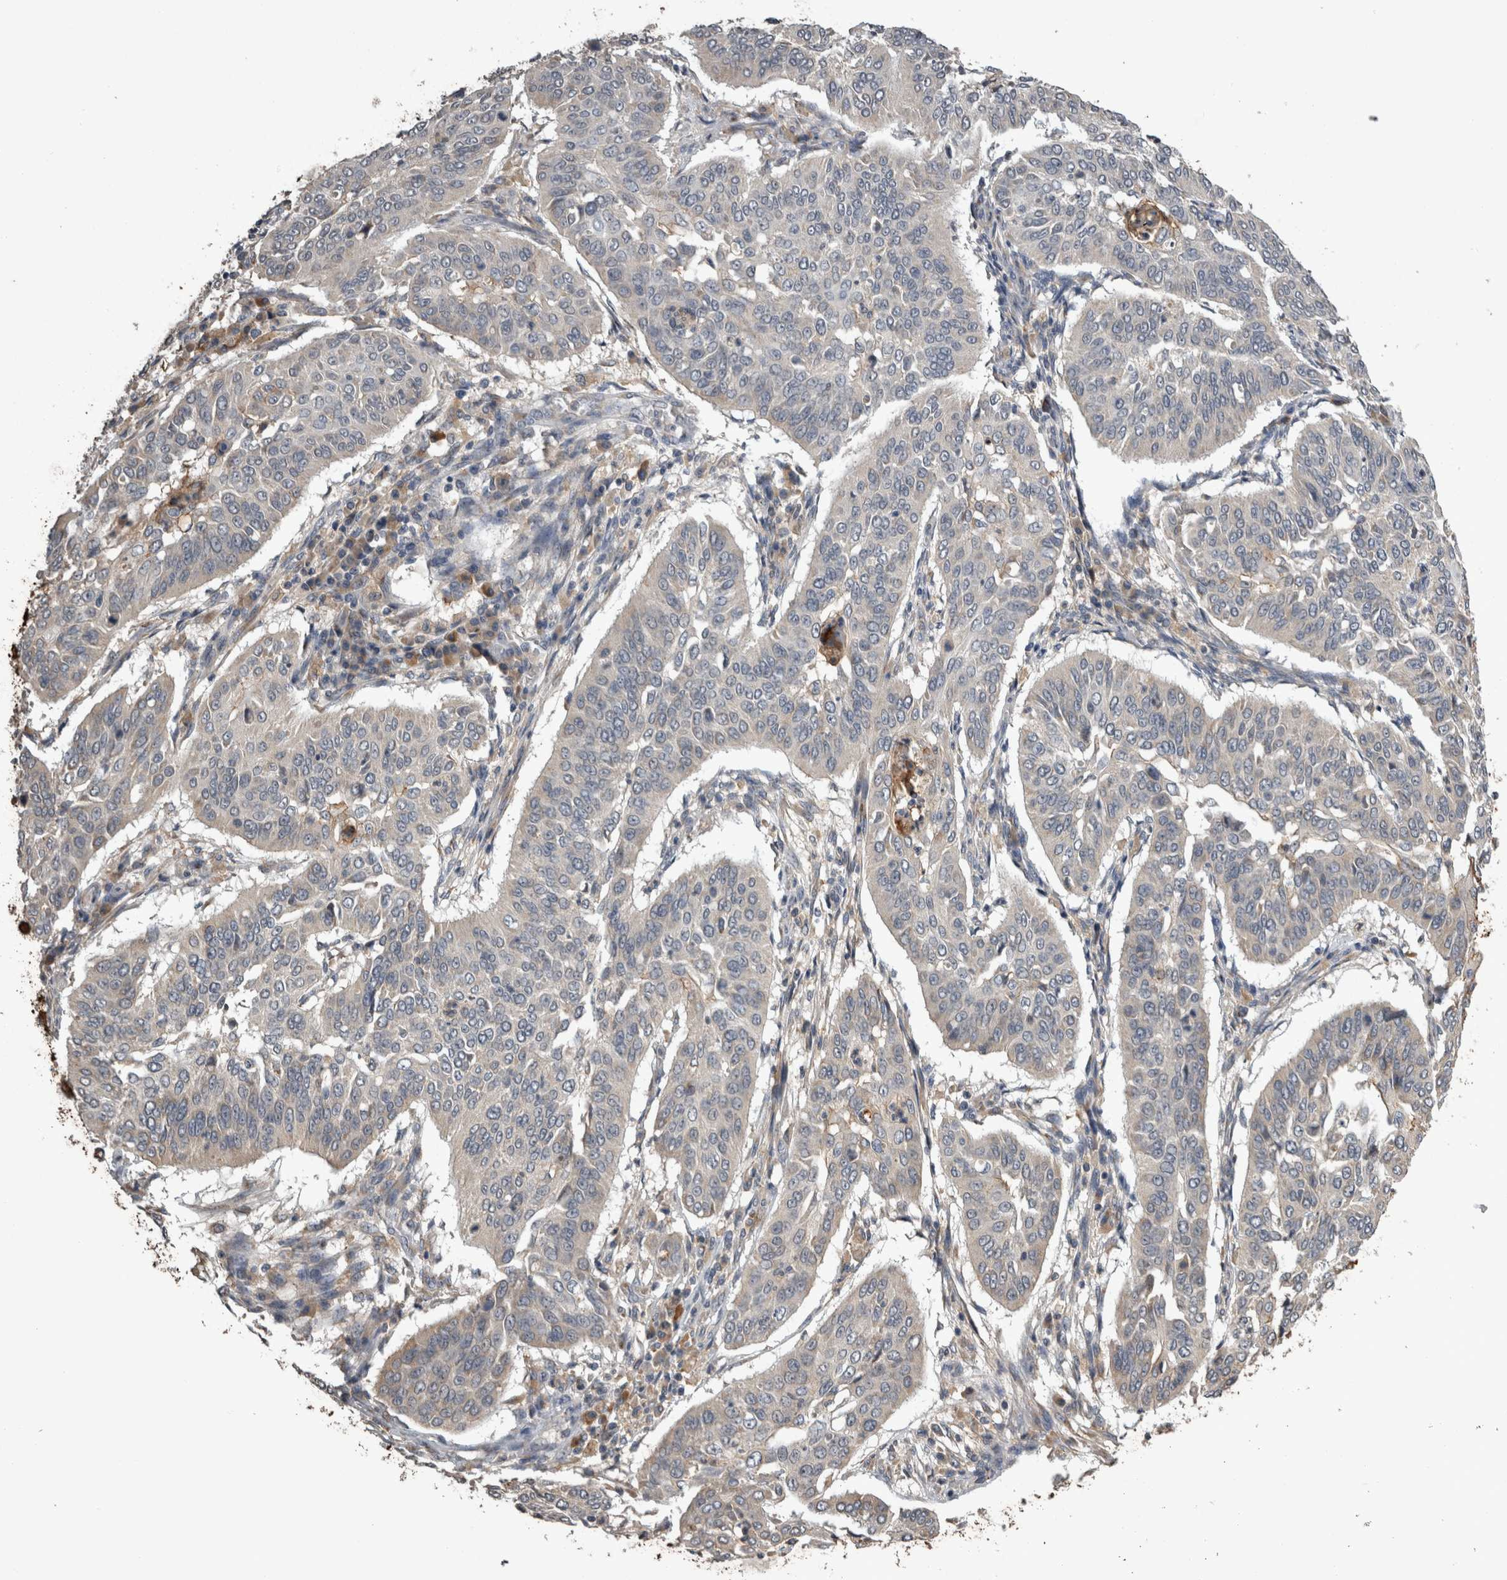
{"staining": {"intensity": "negative", "quantity": "none", "location": "none"}, "tissue": "cervical cancer", "cell_type": "Tumor cells", "image_type": "cancer", "snomed": [{"axis": "morphology", "description": "Normal tissue, NOS"}, {"axis": "morphology", "description": "Squamous cell carcinoma, NOS"}, {"axis": "topography", "description": "Cervix"}], "caption": "The IHC image has no significant expression in tumor cells of cervical cancer (squamous cell carcinoma) tissue. (Stains: DAB (3,3'-diaminobenzidine) IHC with hematoxylin counter stain, Microscopy: brightfield microscopy at high magnification).", "gene": "ANXA13", "patient": {"sex": "female", "age": 39}}